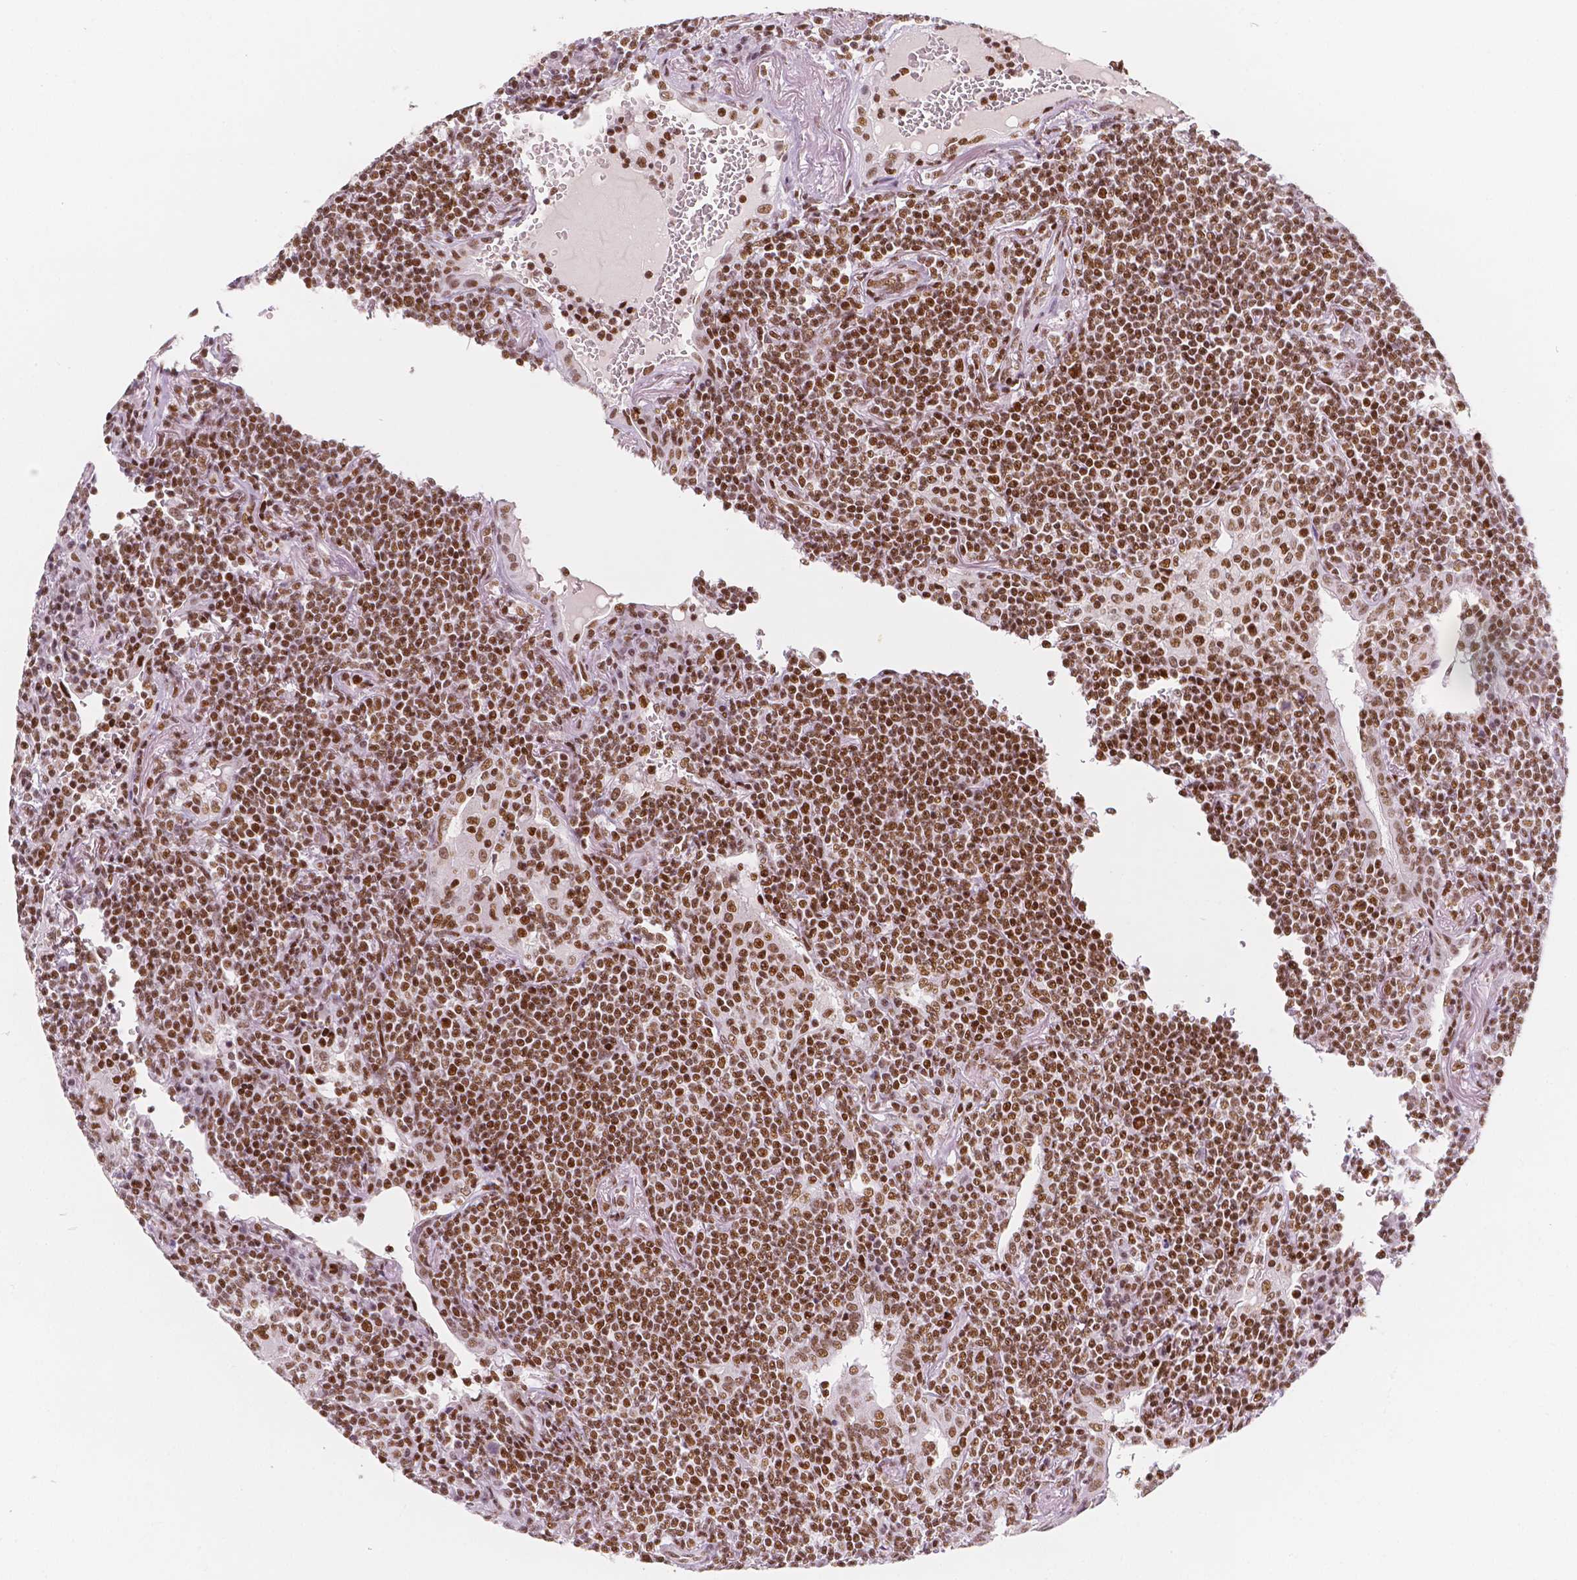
{"staining": {"intensity": "strong", "quantity": ">75%", "location": "nuclear"}, "tissue": "lymphoma", "cell_type": "Tumor cells", "image_type": "cancer", "snomed": [{"axis": "morphology", "description": "Malignant lymphoma, non-Hodgkin's type, Low grade"}, {"axis": "topography", "description": "Lung"}], "caption": "Strong nuclear positivity for a protein is identified in about >75% of tumor cells of low-grade malignant lymphoma, non-Hodgkin's type using IHC.", "gene": "HDAC1", "patient": {"sex": "female", "age": 71}}